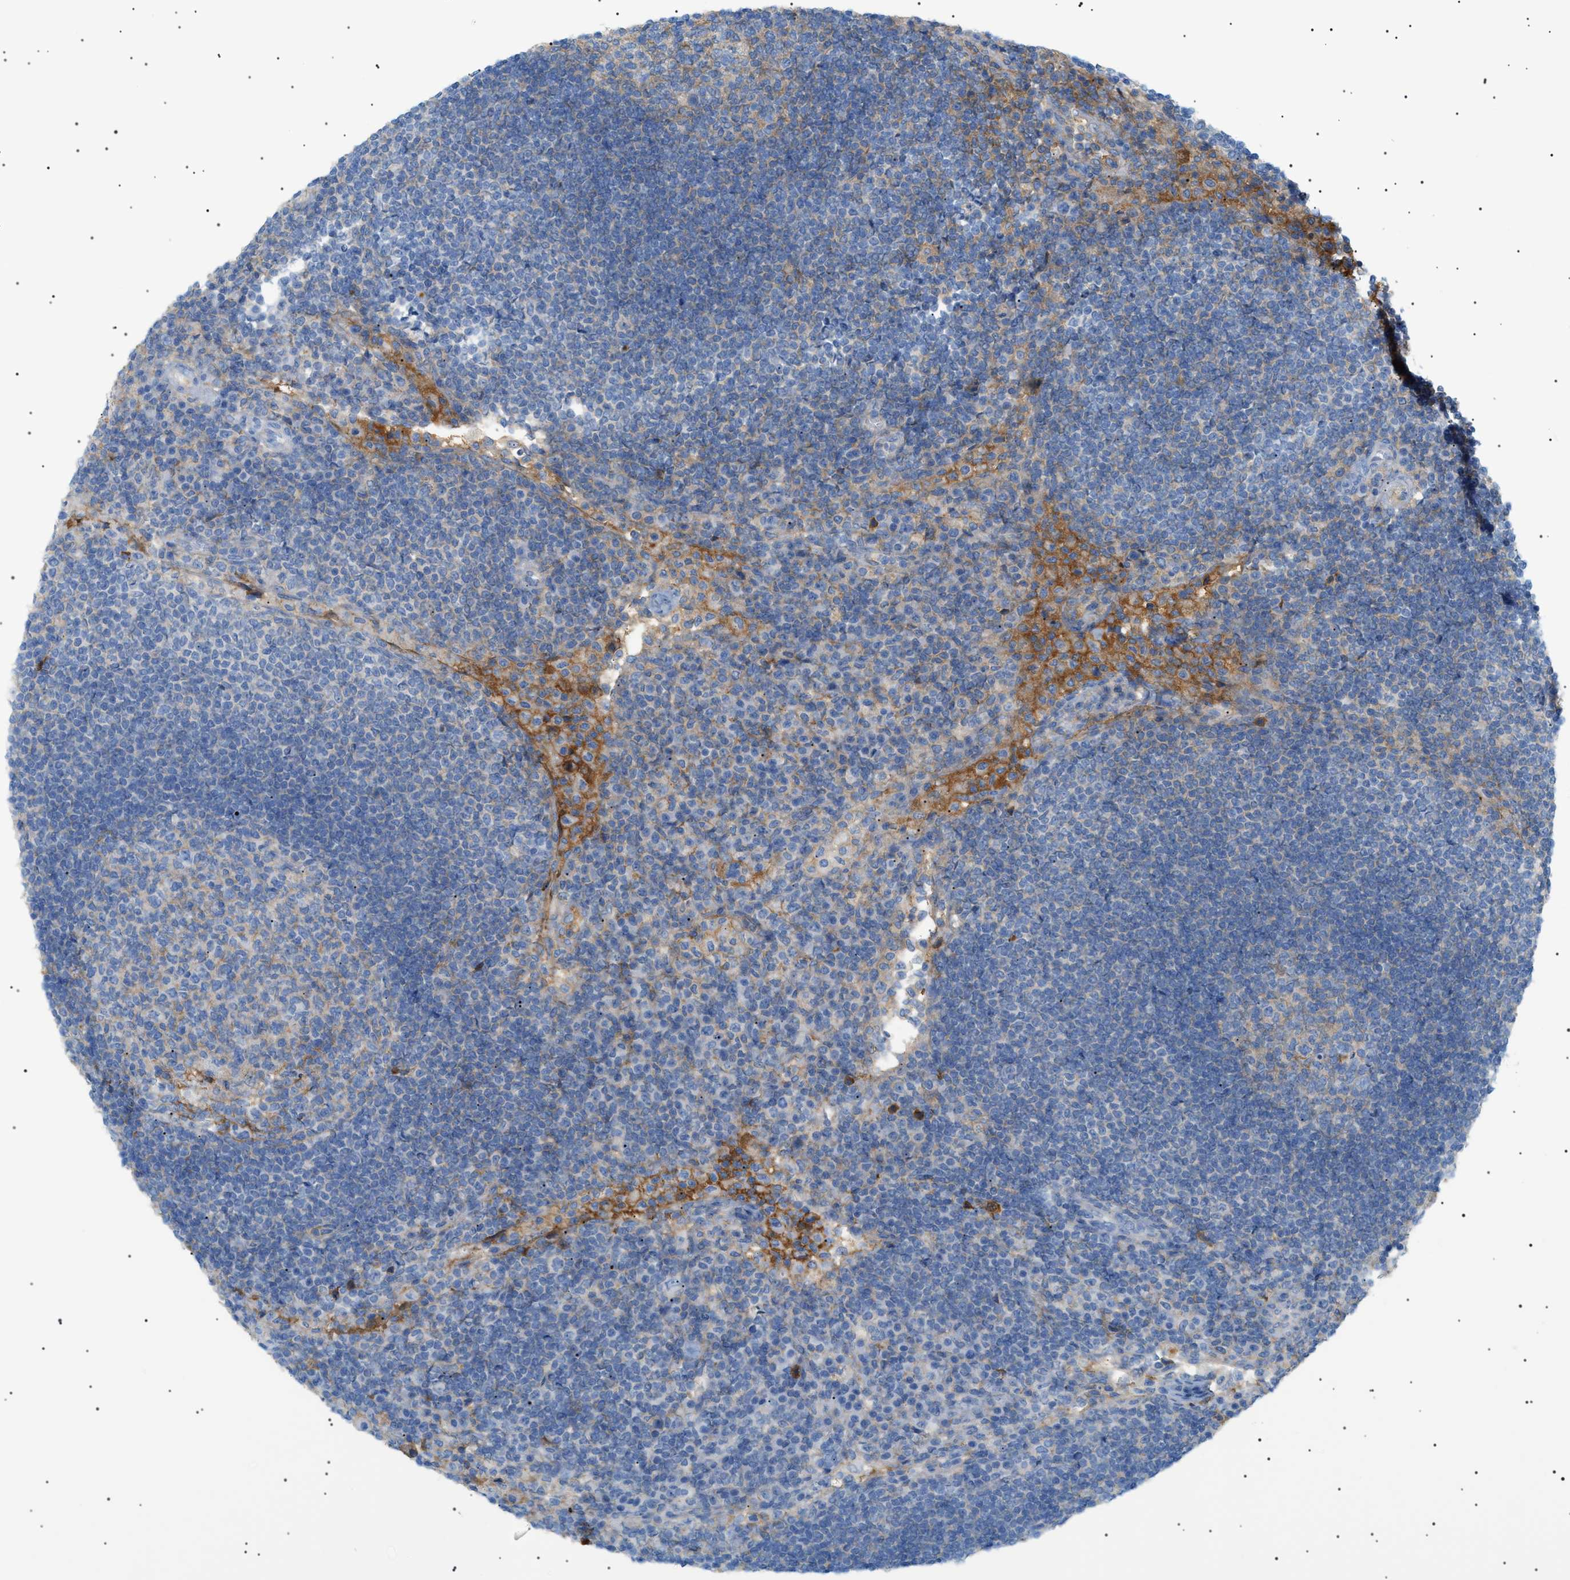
{"staining": {"intensity": "weak", "quantity": "25%-75%", "location": "cytoplasmic/membranous"}, "tissue": "lymph node", "cell_type": "Germinal center cells", "image_type": "normal", "snomed": [{"axis": "morphology", "description": "Normal tissue, NOS"}, {"axis": "topography", "description": "Lymph node"}], "caption": "Human lymph node stained with a brown dye shows weak cytoplasmic/membranous positive expression in approximately 25%-75% of germinal center cells.", "gene": "LPA", "patient": {"sex": "female", "age": 53}}